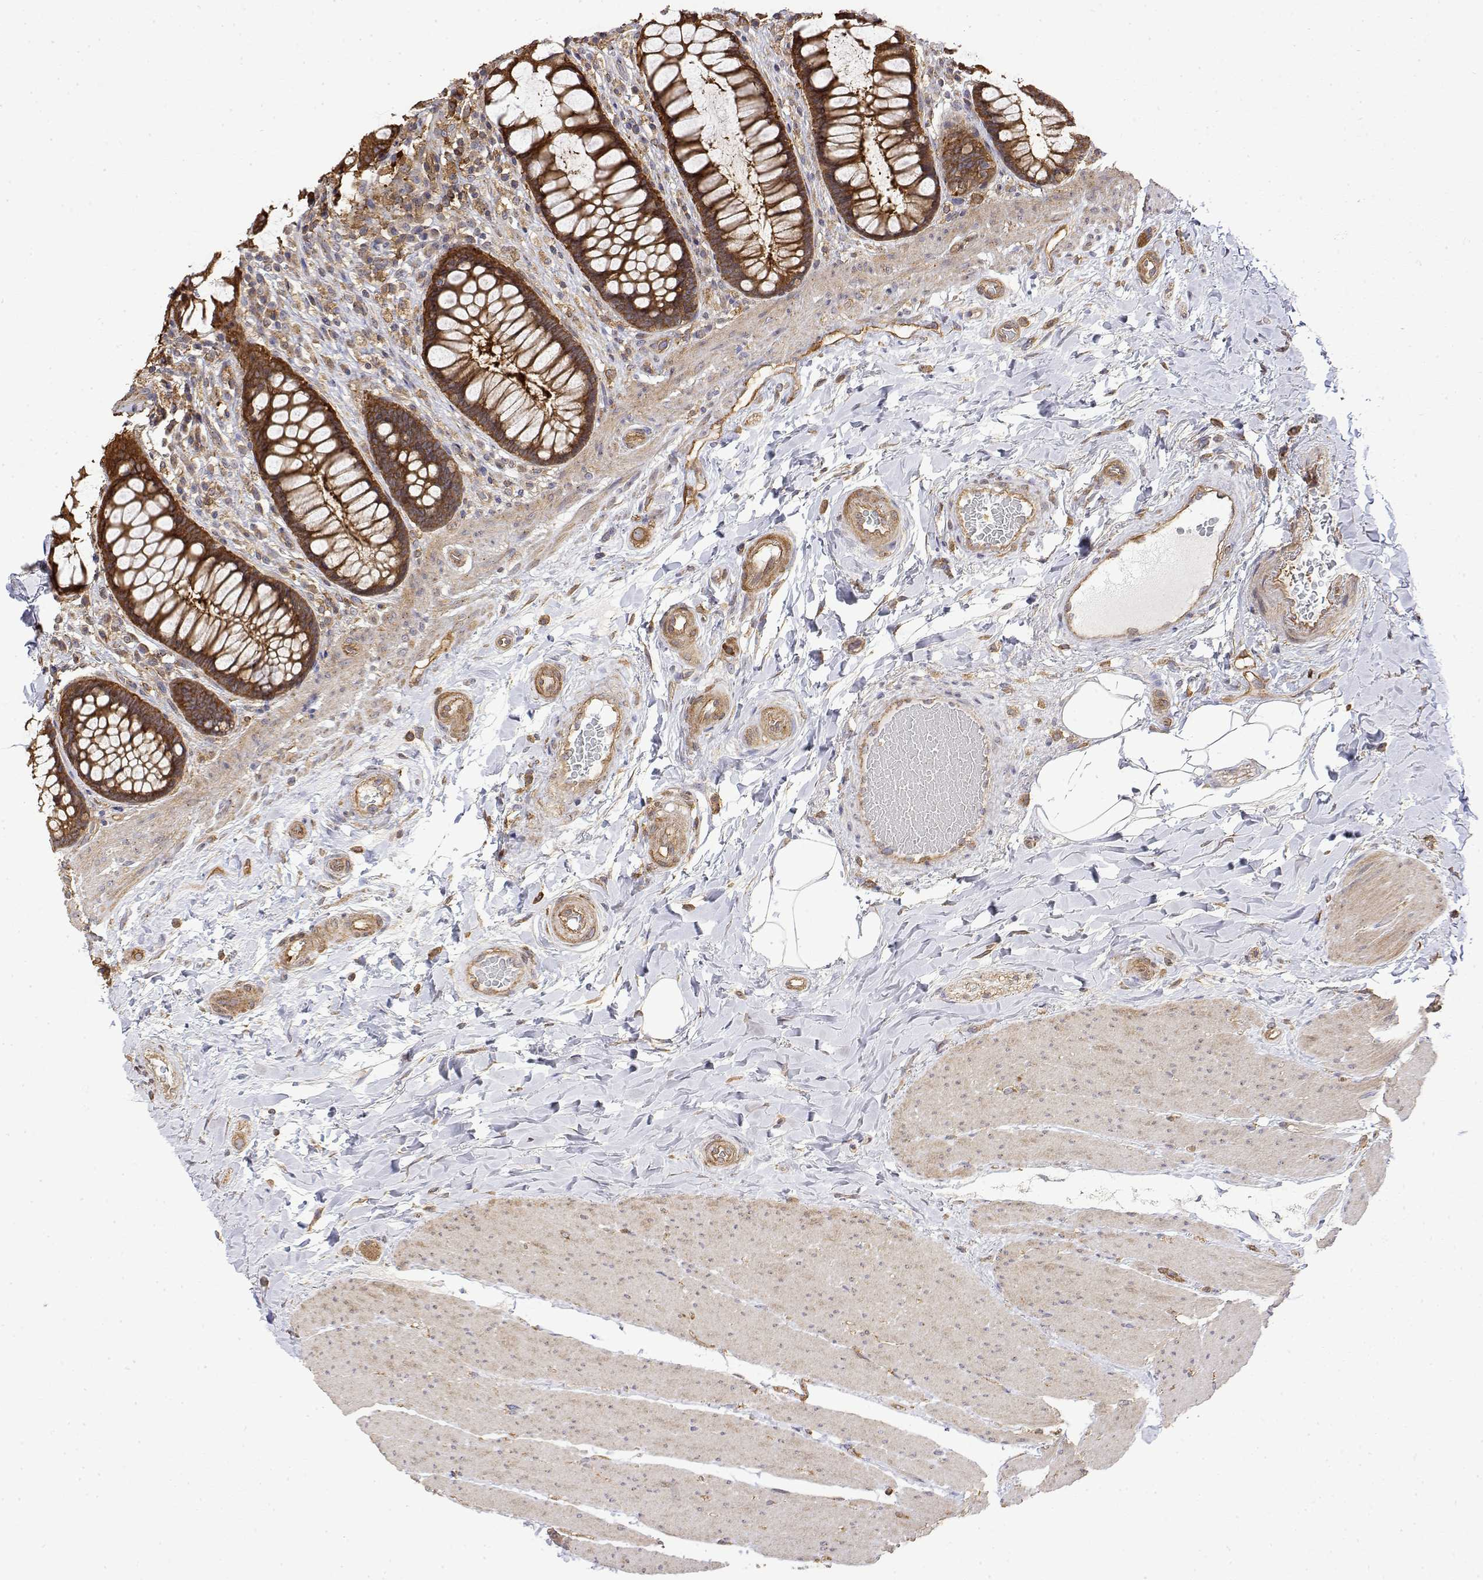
{"staining": {"intensity": "strong", "quantity": ">75%", "location": "cytoplasmic/membranous"}, "tissue": "rectum", "cell_type": "Glandular cells", "image_type": "normal", "snomed": [{"axis": "morphology", "description": "Normal tissue, NOS"}, {"axis": "topography", "description": "Rectum"}], "caption": "The image displays a brown stain indicating the presence of a protein in the cytoplasmic/membranous of glandular cells in rectum. The staining was performed using DAB (3,3'-diaminobenzidine), with brown indicating positive protein expression. Nuclei are stained blue with hematoxylin.", "gene": "PACSIN2", "patient": {"sex": "female", "age": 58}}